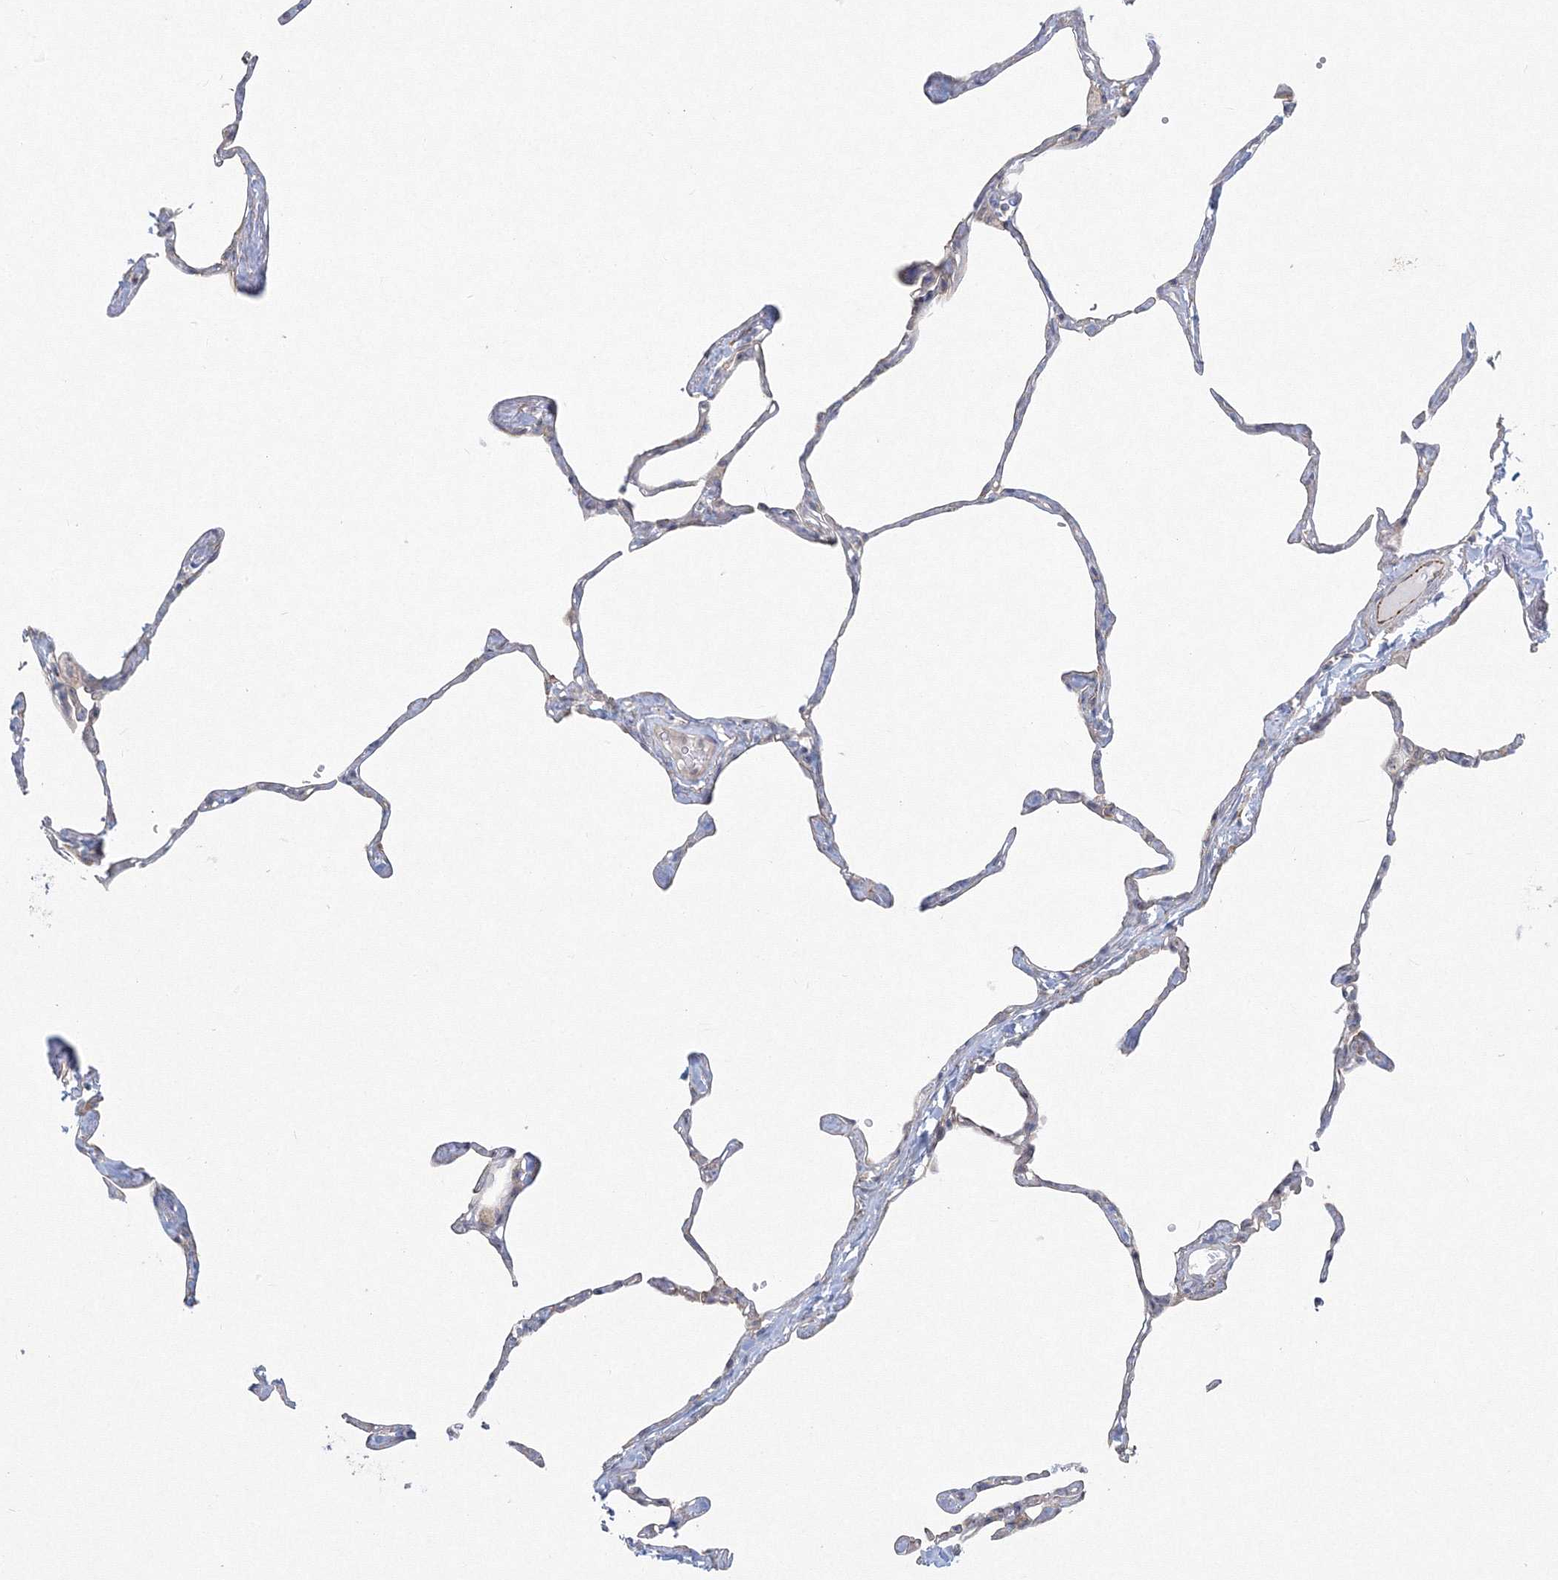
{"staining": {"intensity": "moderate", "quantity": "<25%", "location": "cytoplasmic/membranous"}, "tissue": "lung", "cell_type": "Alveolar cells", "image_type": "normal", "snomed": [{"axis": "morphology", "description": "Normal tissue, NOS"}, {"axis": "topography", "description": "Lung"}], "caption": "A micrograph showing moderate cytoplasmic/membranous positivity in about <25% of alveolar cells in normal lung, as visualized by brown immunohistochemical staining.", "gene": "WDR49", "patient": {"sex": "male", "age": 65}}